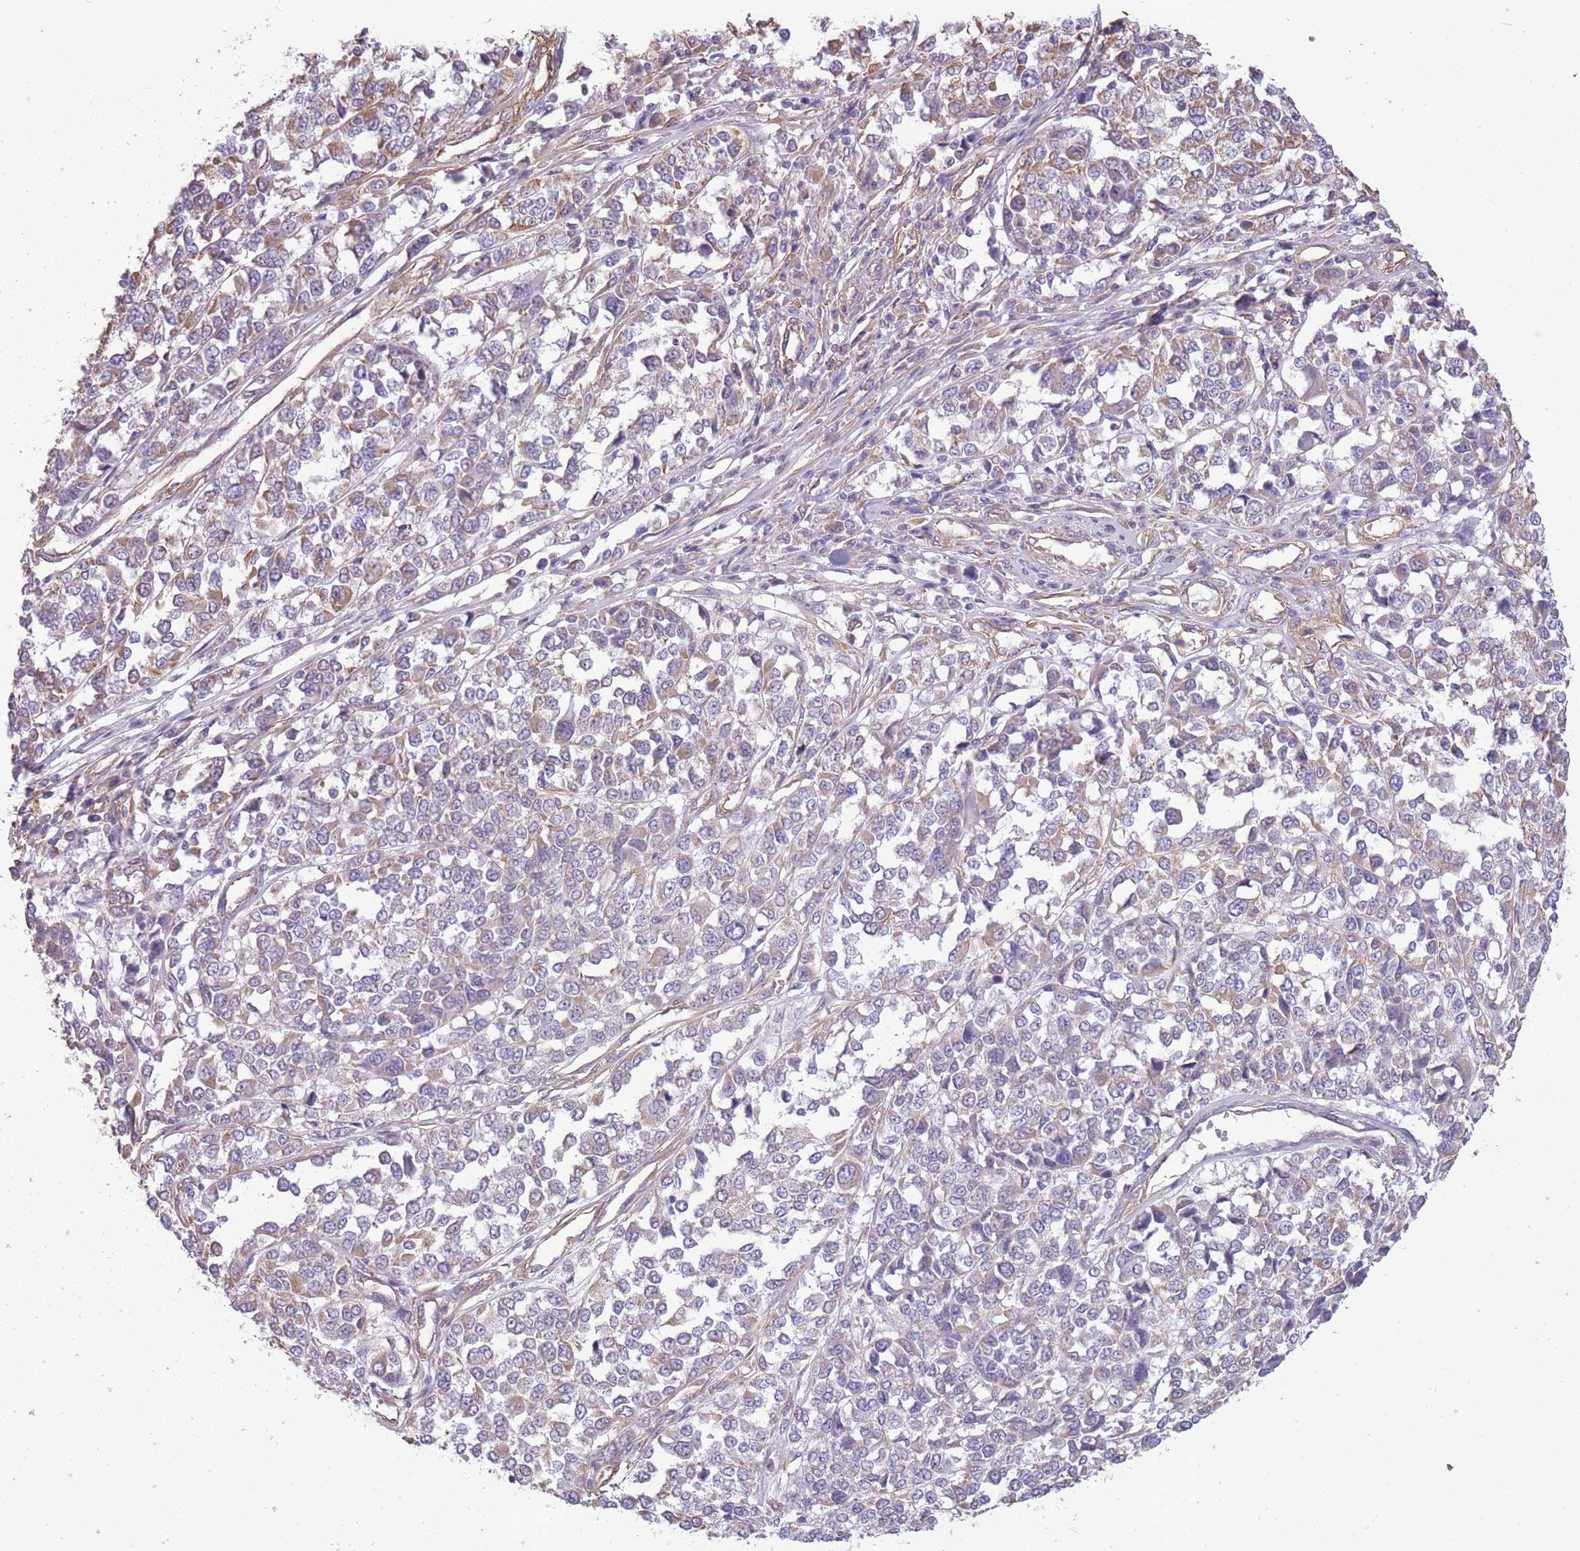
{"staining": {"intensity": "moderate", "quantity": "<25%", "location": "cytoplasmic/membranous"}, "tissue": "melanoma", "cell_type": "Tumor cells", "image_type": "cancer", "snomed": [{"axis": "morphology", "description": "Malignant melanoma, Metastatic site"}, {"axis": "topography", "description": "Lymph node"}], "caption": "Melanoma stained for a protein demonstrates moderate cytoplasmic/membranous positivity in tumor cells.", "gene": "ADD1", "patient": {"sex": "male", "age": 44}}